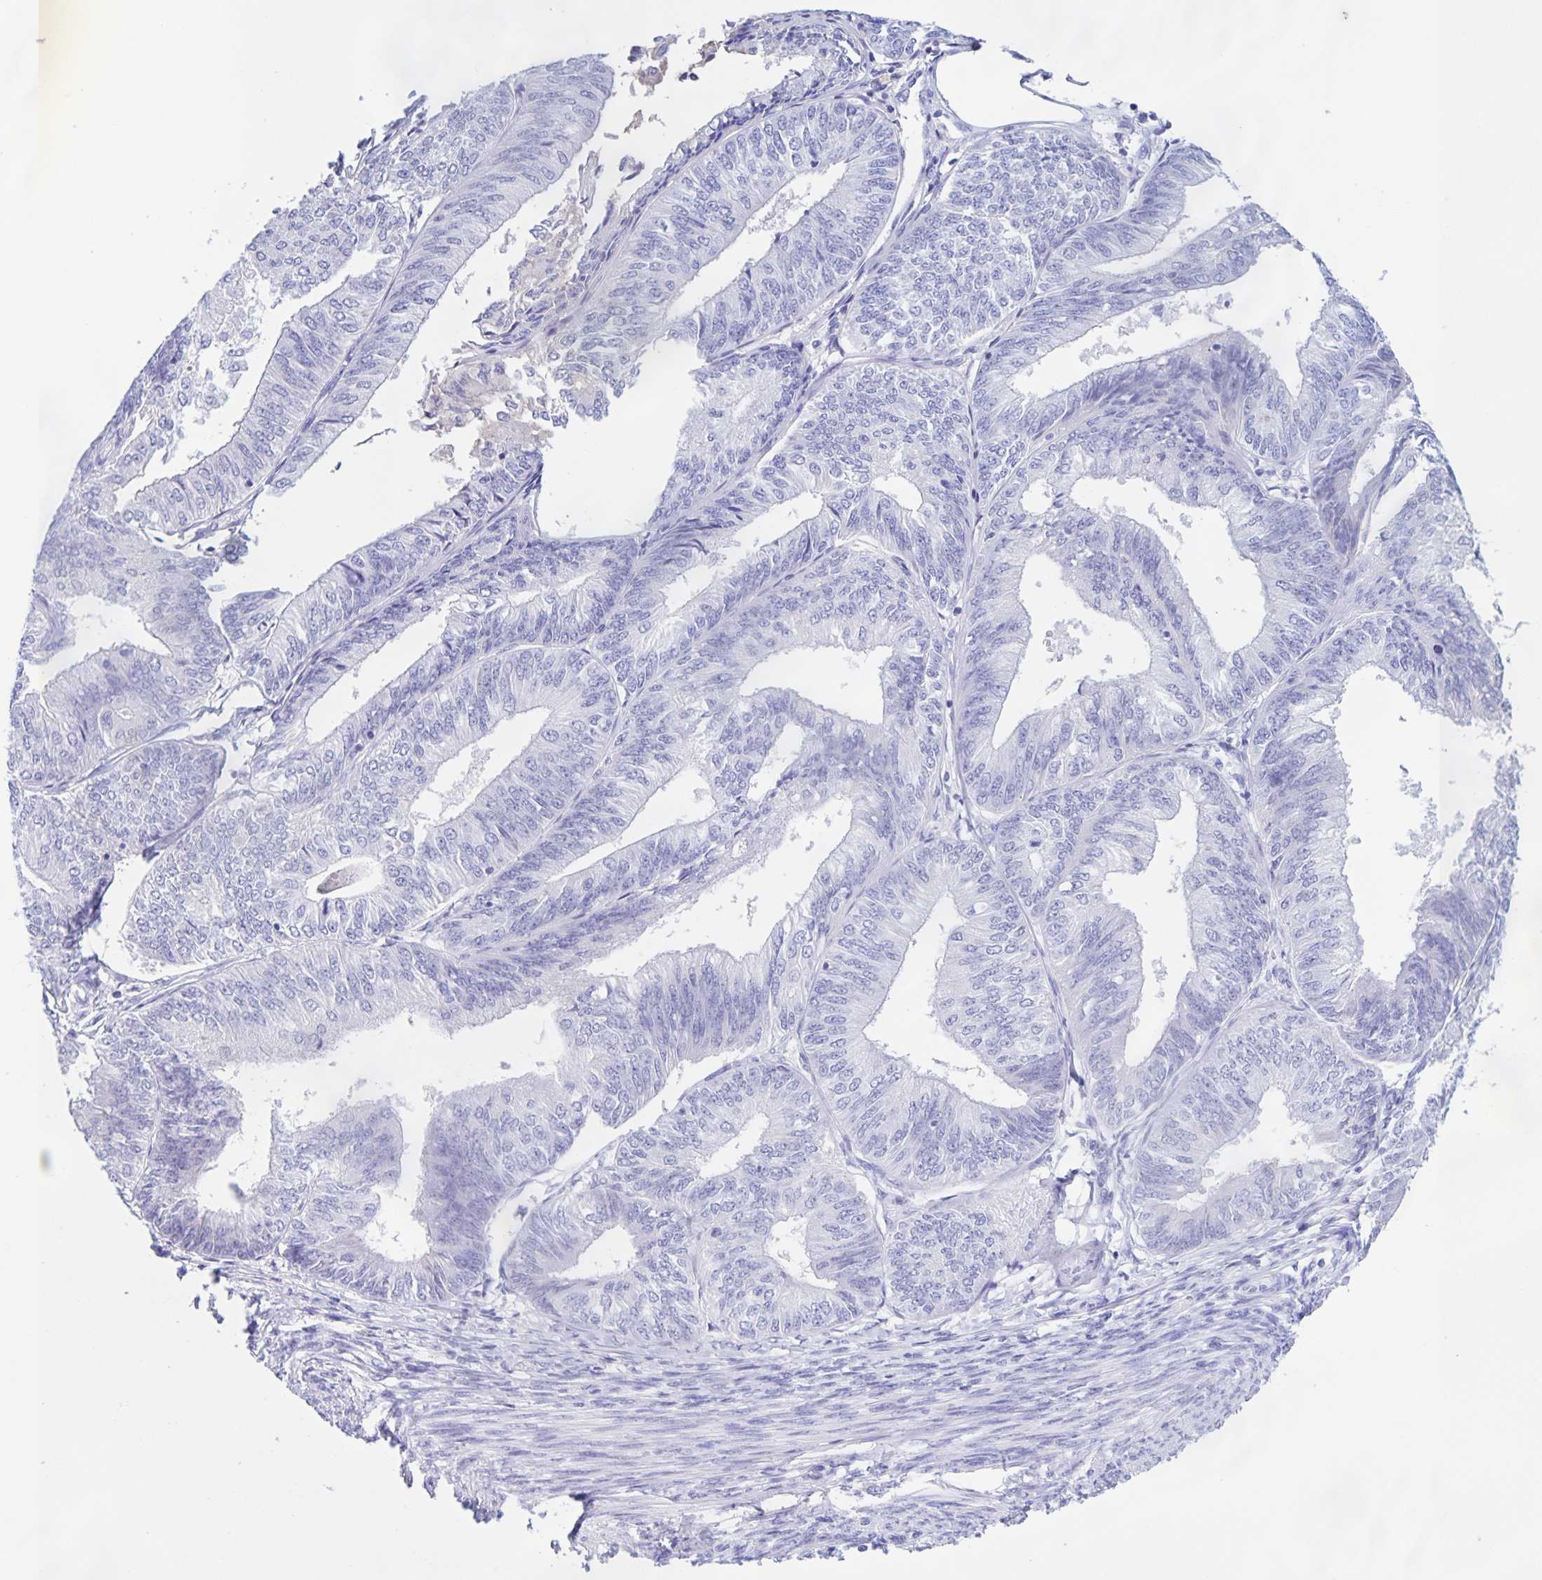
{"staining": {"intensity": "negative", "quantity": "none", "location": "none"}, "tissue": "endometrial cancer", "cell_type": "Tumor cells", "image_type": "cancer", "snomed": [{"axis": "morphology", "description": "Adenocarcinoma, NOS"}, {"axis": "topography", "description": "Endometrium"}], "caption": "Protein analysis of endometrial cancer displays no significant expression in tumor cells. (Stains: DAB IHC with hematoxylin counter stain, Microscopy: brightfield microscopy at high magnification).", "gene": "CATSPER4", "patient": {"sex": "female", "age": 58}}